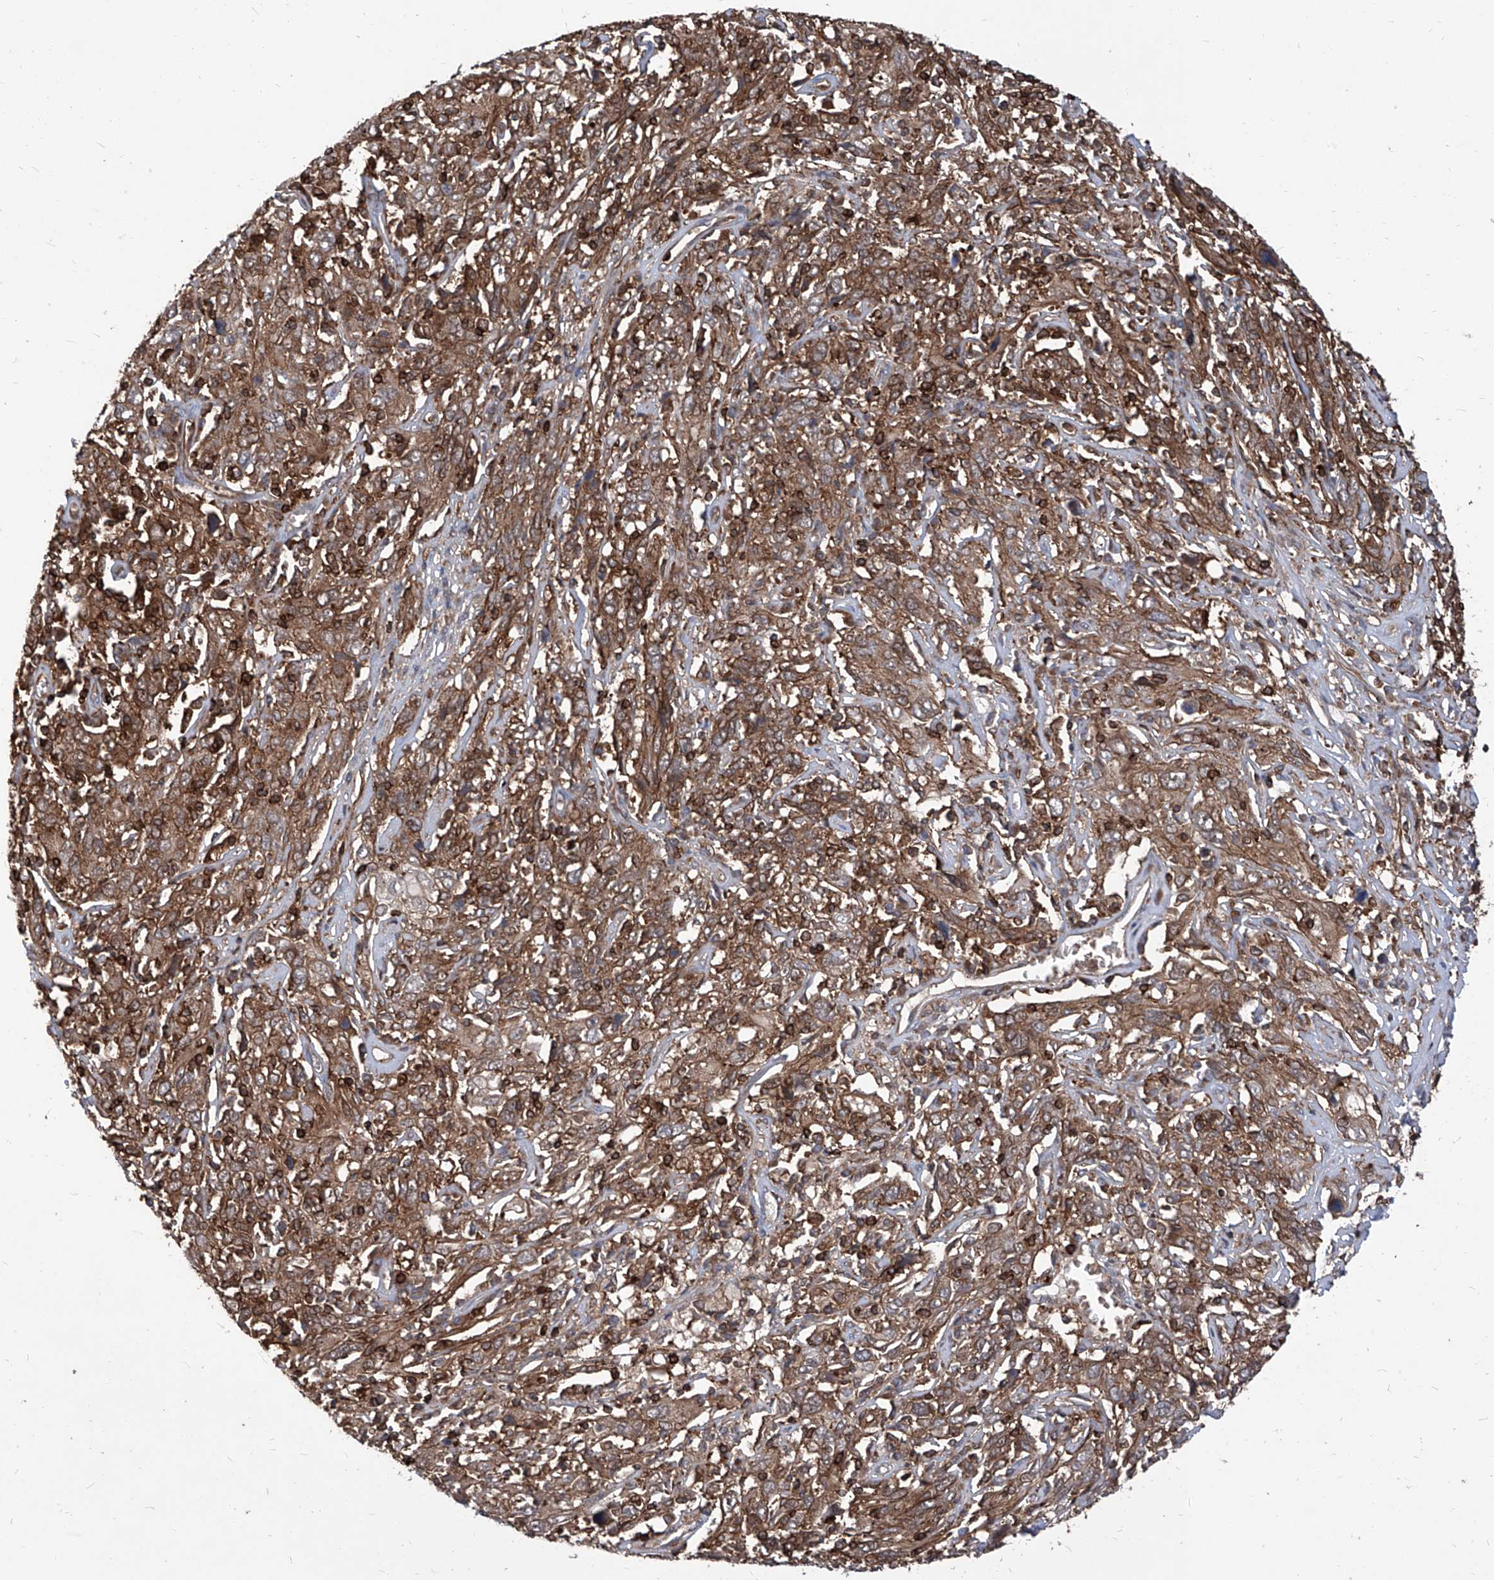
{"staining": {"intensity": "moderate", "quantity": ">75%", "location": "cytoplasmic/membranous"}, "tissue": "cervical cancer", "cell_type": "Tumor cells", "image_type": "cancer", "snomed": [{"axis": "morphology", "description": "Squamous cell carcinoma, NOS"}, {"axis": "topography", "description": "Cervix"}], "caption": "This is an image of immunohistochemistry staining of cervical squamous cell carcinoma, which shows moderate expression in the cytoplasmic/membranous of tumor cells.", "gene": "ABRACL", "patient": {"sex": "female", "age": 46}}